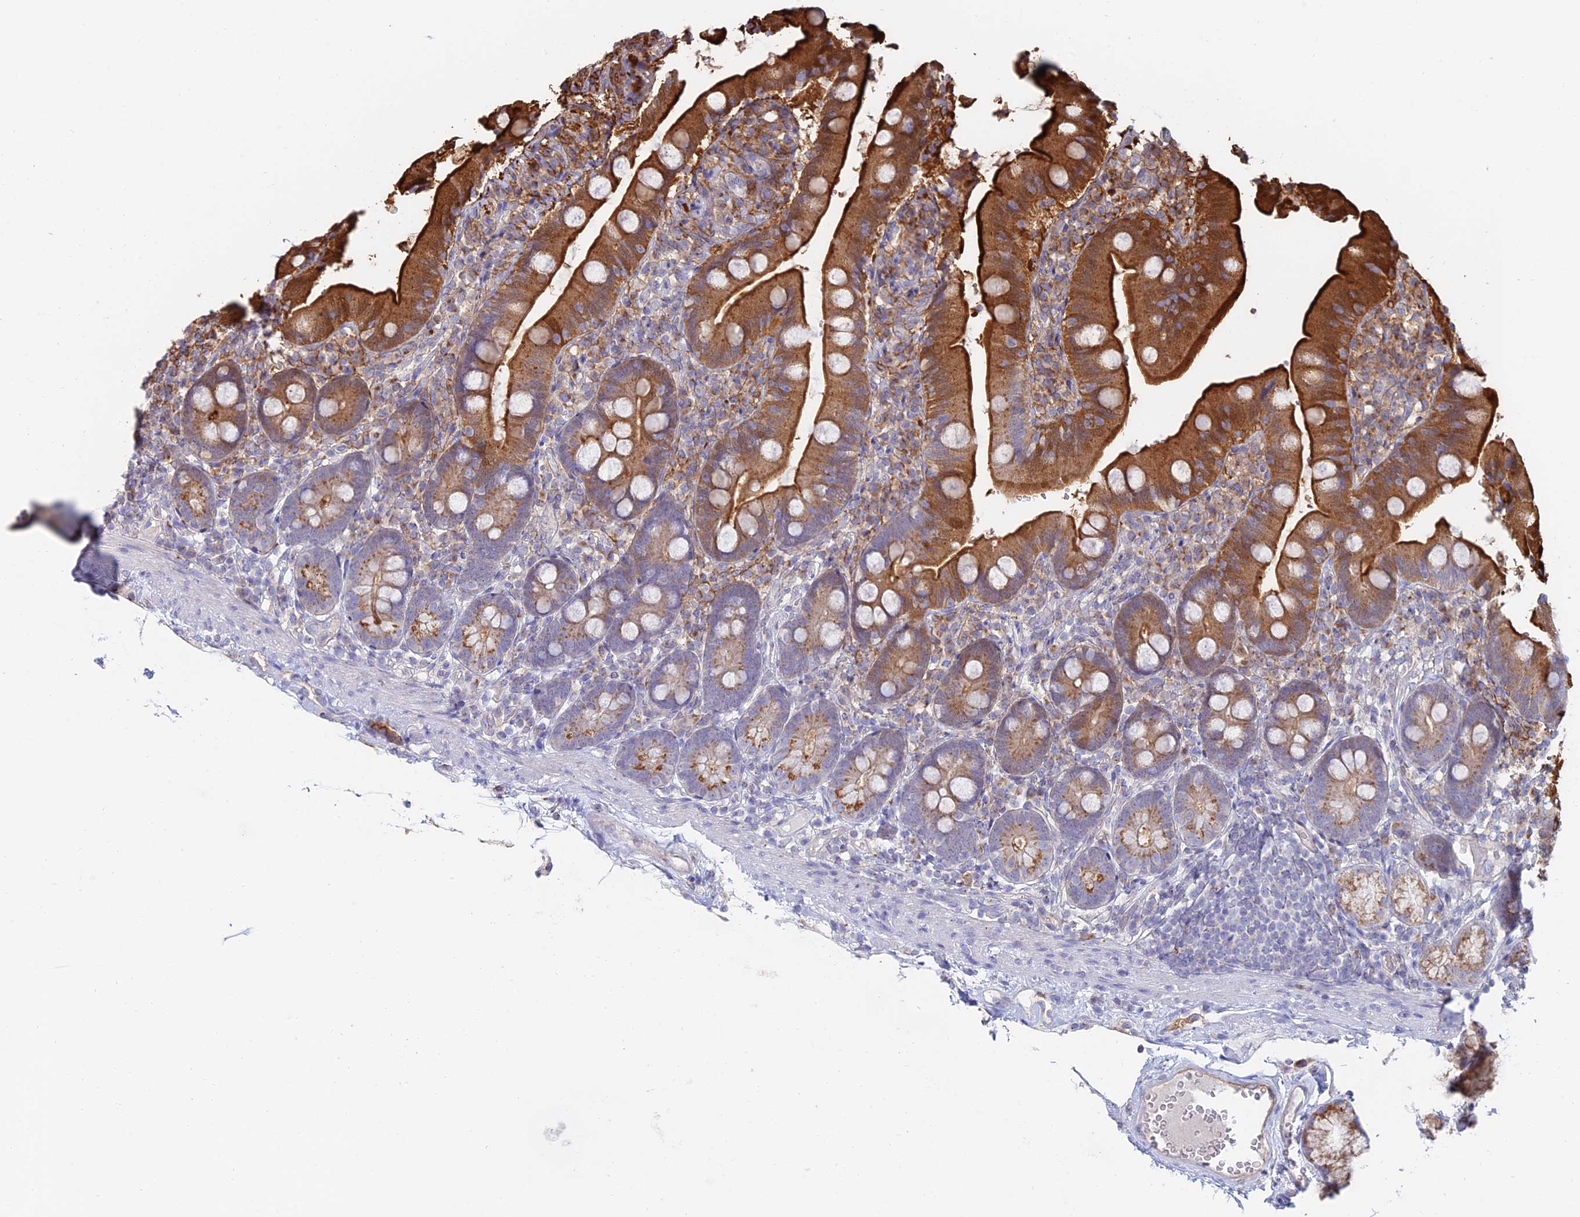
{"staining": {"intensity": "strong", "quantity": "25%-75%", "location": "cytoplasmic/membranous"}, "tissue": "duodenum", "cell_type": "Glandular cells", "image_type": "normal", "snomed": [{"axis": "morphology", "description": "Normal tissue, NOS"}, {"axis": "topography", "description": "Duodenum"}], "caption": "Immunohistochemistry (IHC) image of unremarkable duodenum: duodenum stained using immunohistochemistry displays high levels of strong protein expression localized specifically in the cytoplasmic/membranous of glandular cells, appearing as a cytoplasmic/membranous brown color.", "gene": "ENSG00000267561", "patient": {"sex": "female", "age": 67}}